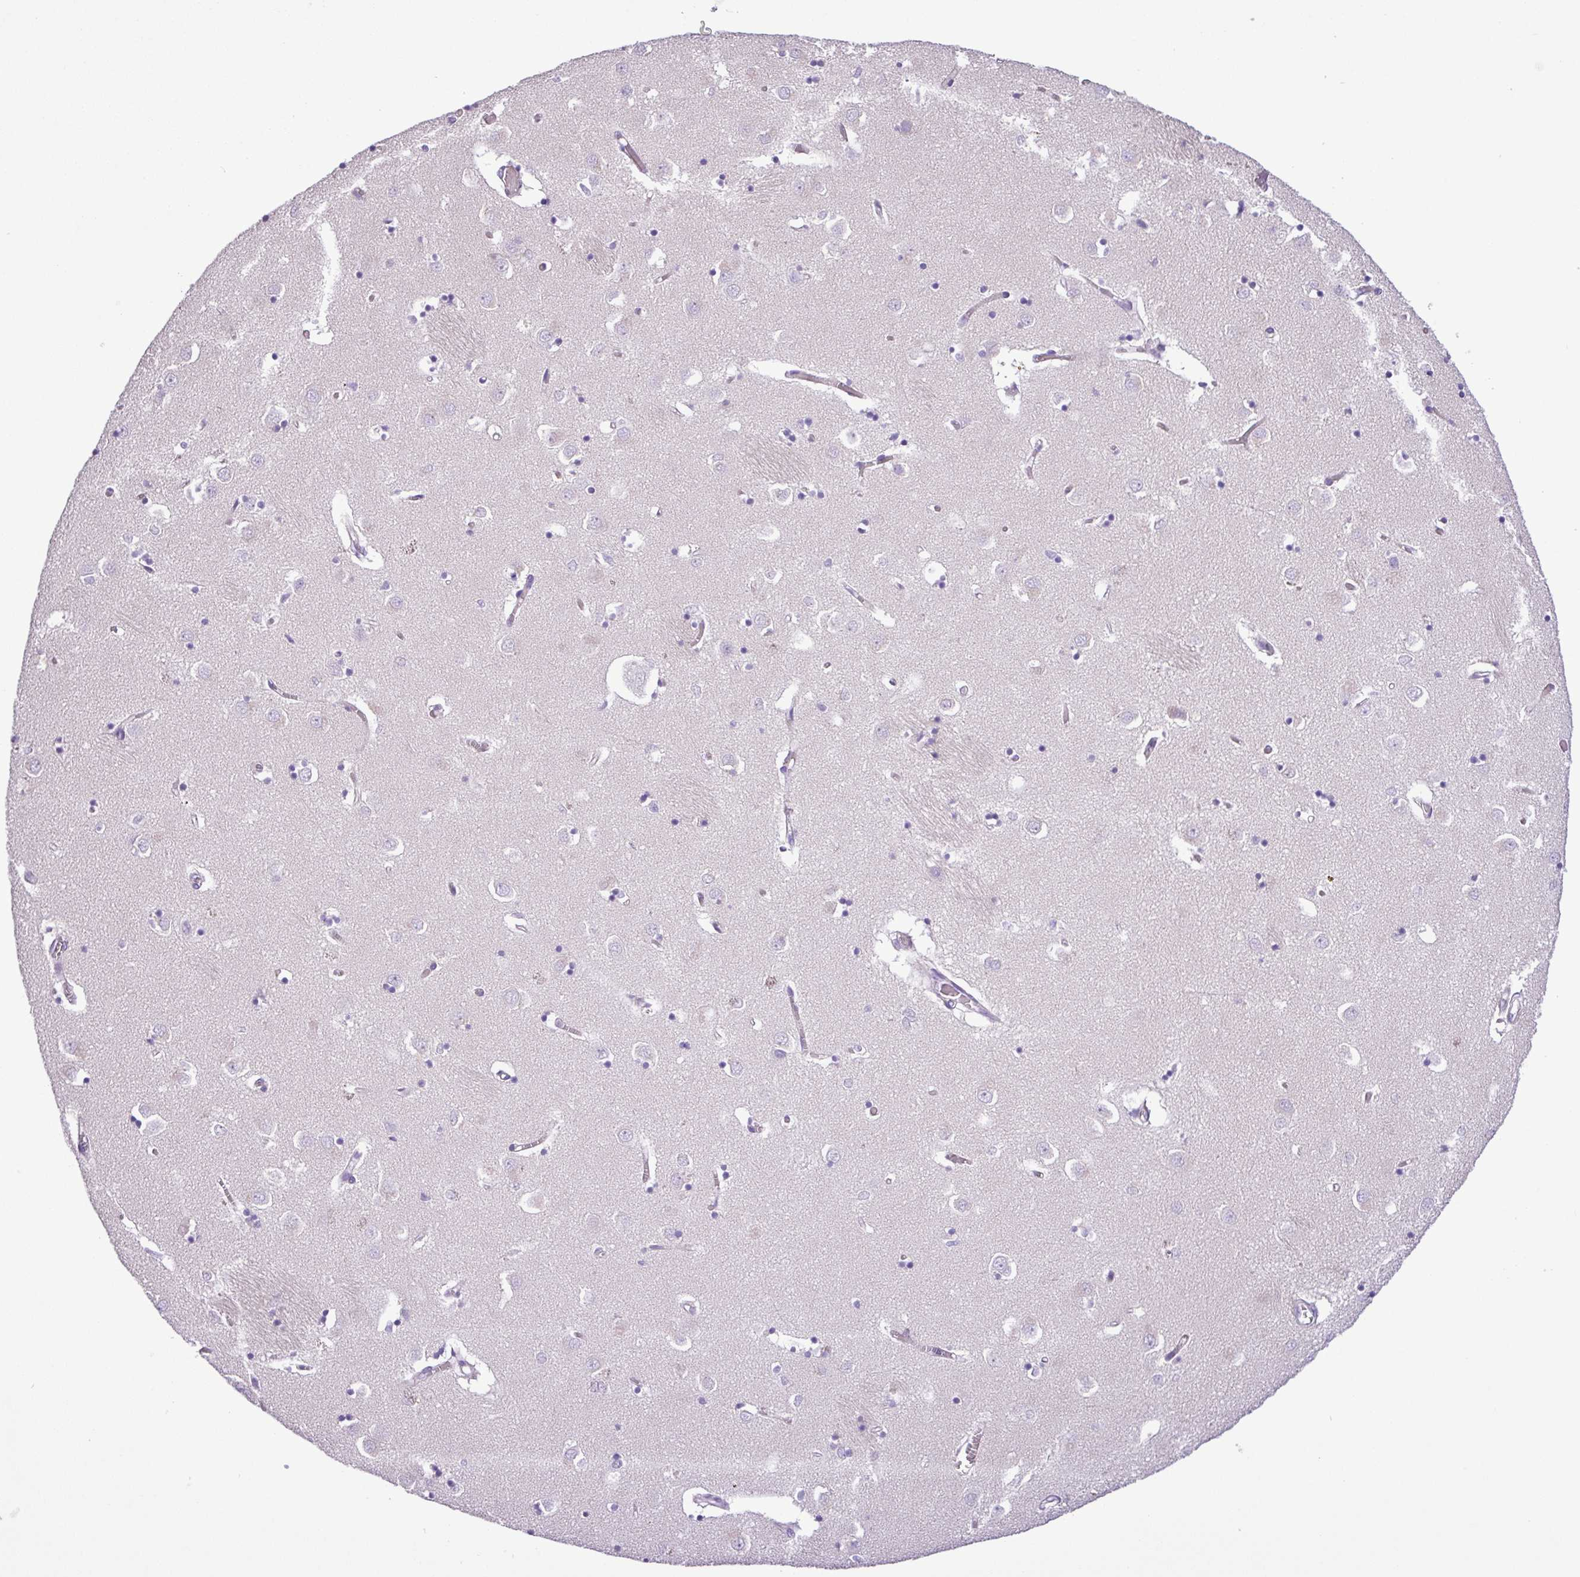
{"staining": {"intensity": "negative", "quantity": "none", "location": "none"}, "tissue": "caudate", "cell_type": "Glial cells", "image_type": "normal", "snomed": [{"axis": "morphology", "description": "Normal tissue, NOS"}, {"axis": "topography", "description": "Lateral ventricle wall"}], "caption": "IHC photomicrograph of benign caudate: caudate stained with DAB (3,3'-diaminobenzidine) exhibits no significant protein positivity in glial cells. (DAB (3,3'-diaminobenzidine) IHC with hematoxylin counter stain).", "gene": "ZNF334", "patient": {"sex": "male", "age": 70}}